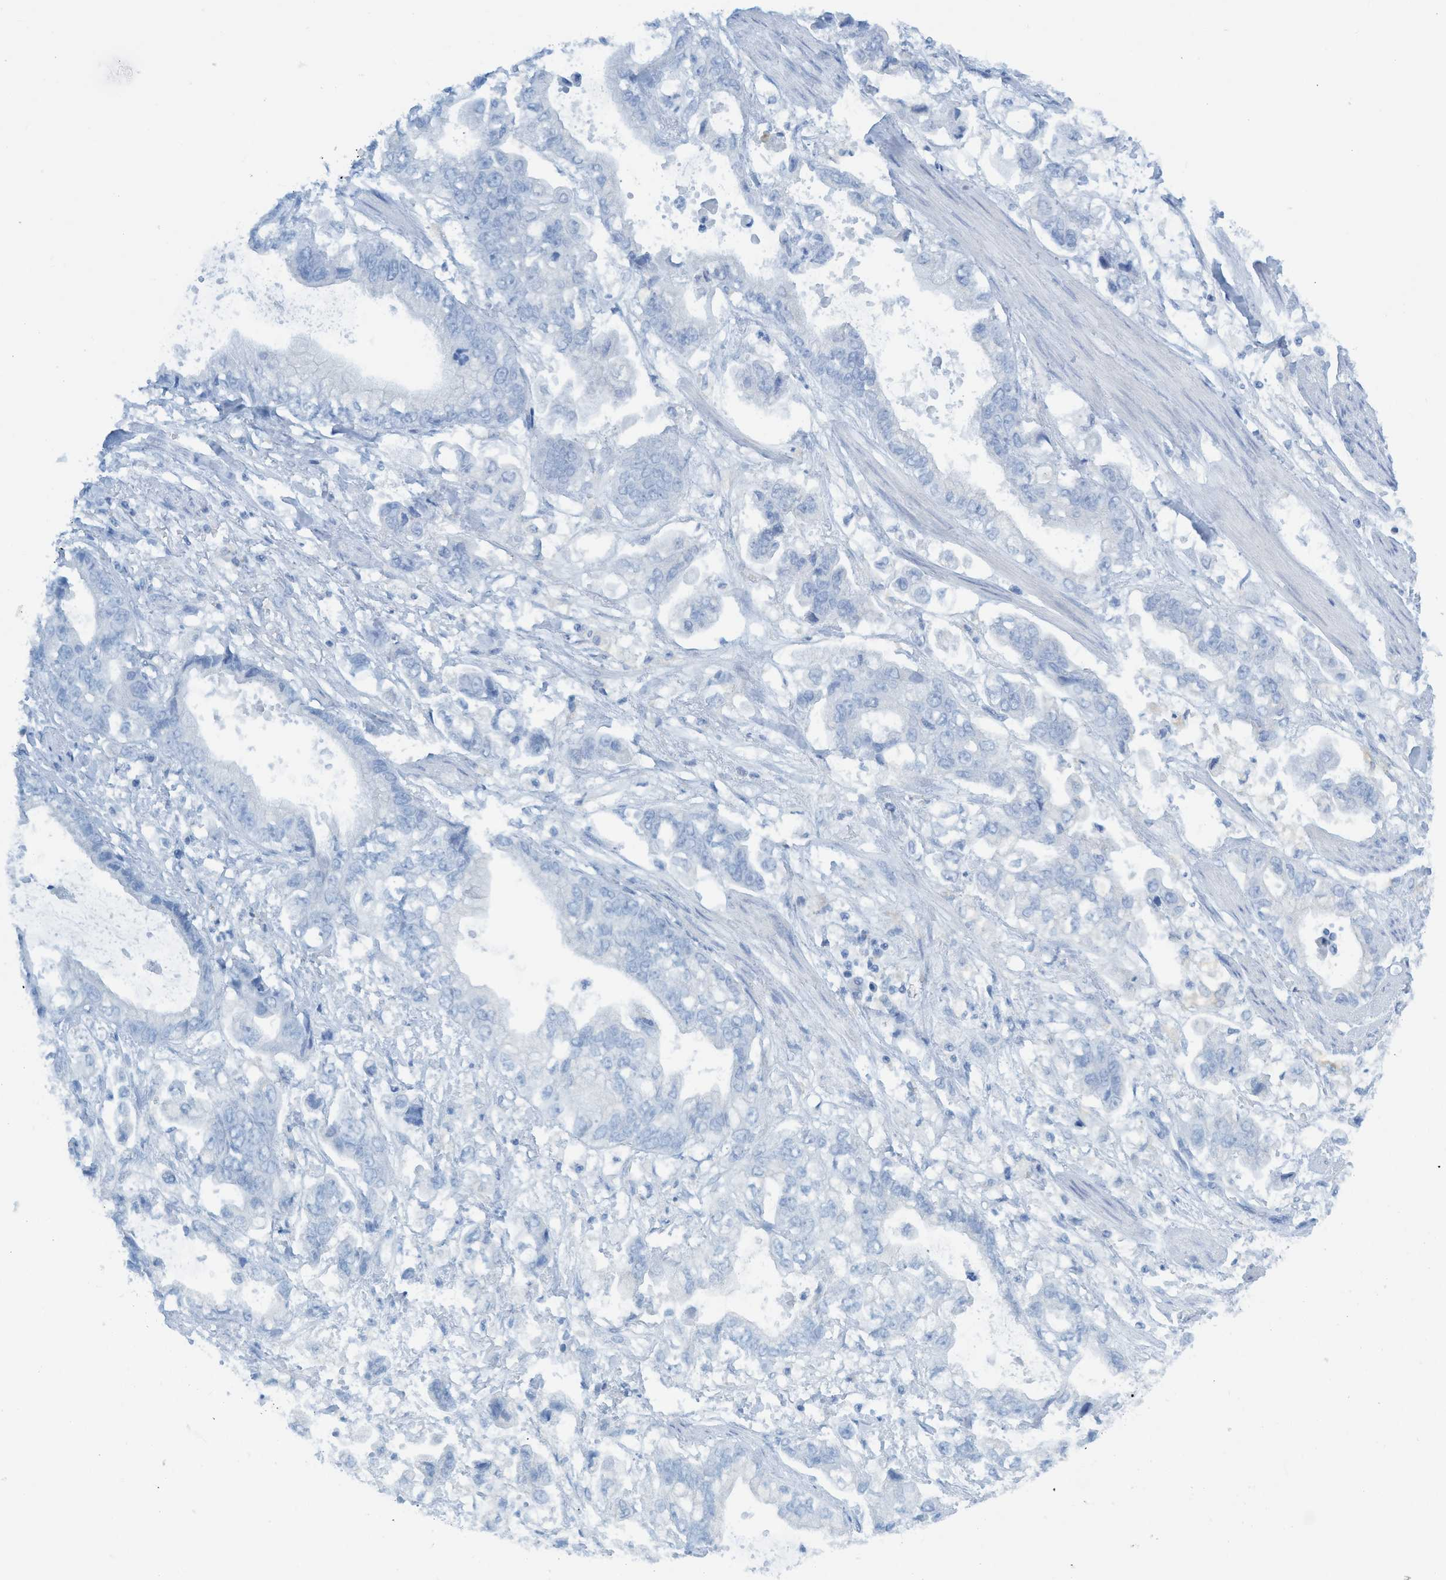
{"staining": {"intensity": "negative", "quantity": "none", "location": "none"}, "tissue": "stomach cancer", "cell_type": "Tumor cells", "image_type": "cancer", "snomed": [{"axis": "morphology", "description": "Normal tissue, NOS"}, {"axis": "morphology", "description": "Adenocarcinoma, NOS"}, {"axis": "topography", "description": "Stomach"}], "caption": "This image is of stomach cancer stained with immunohistochemistry to label a protein in brown with the nuclei are counter-stained blue. There is no expression in tumor cells. (Stains: DAB immunohistochemistry with hematoxylin counter stain, Microscopy: brightfield microscopy at high magnification).", "gene": "C21orf62", "patient": {"sex": "male", "age": 62}}